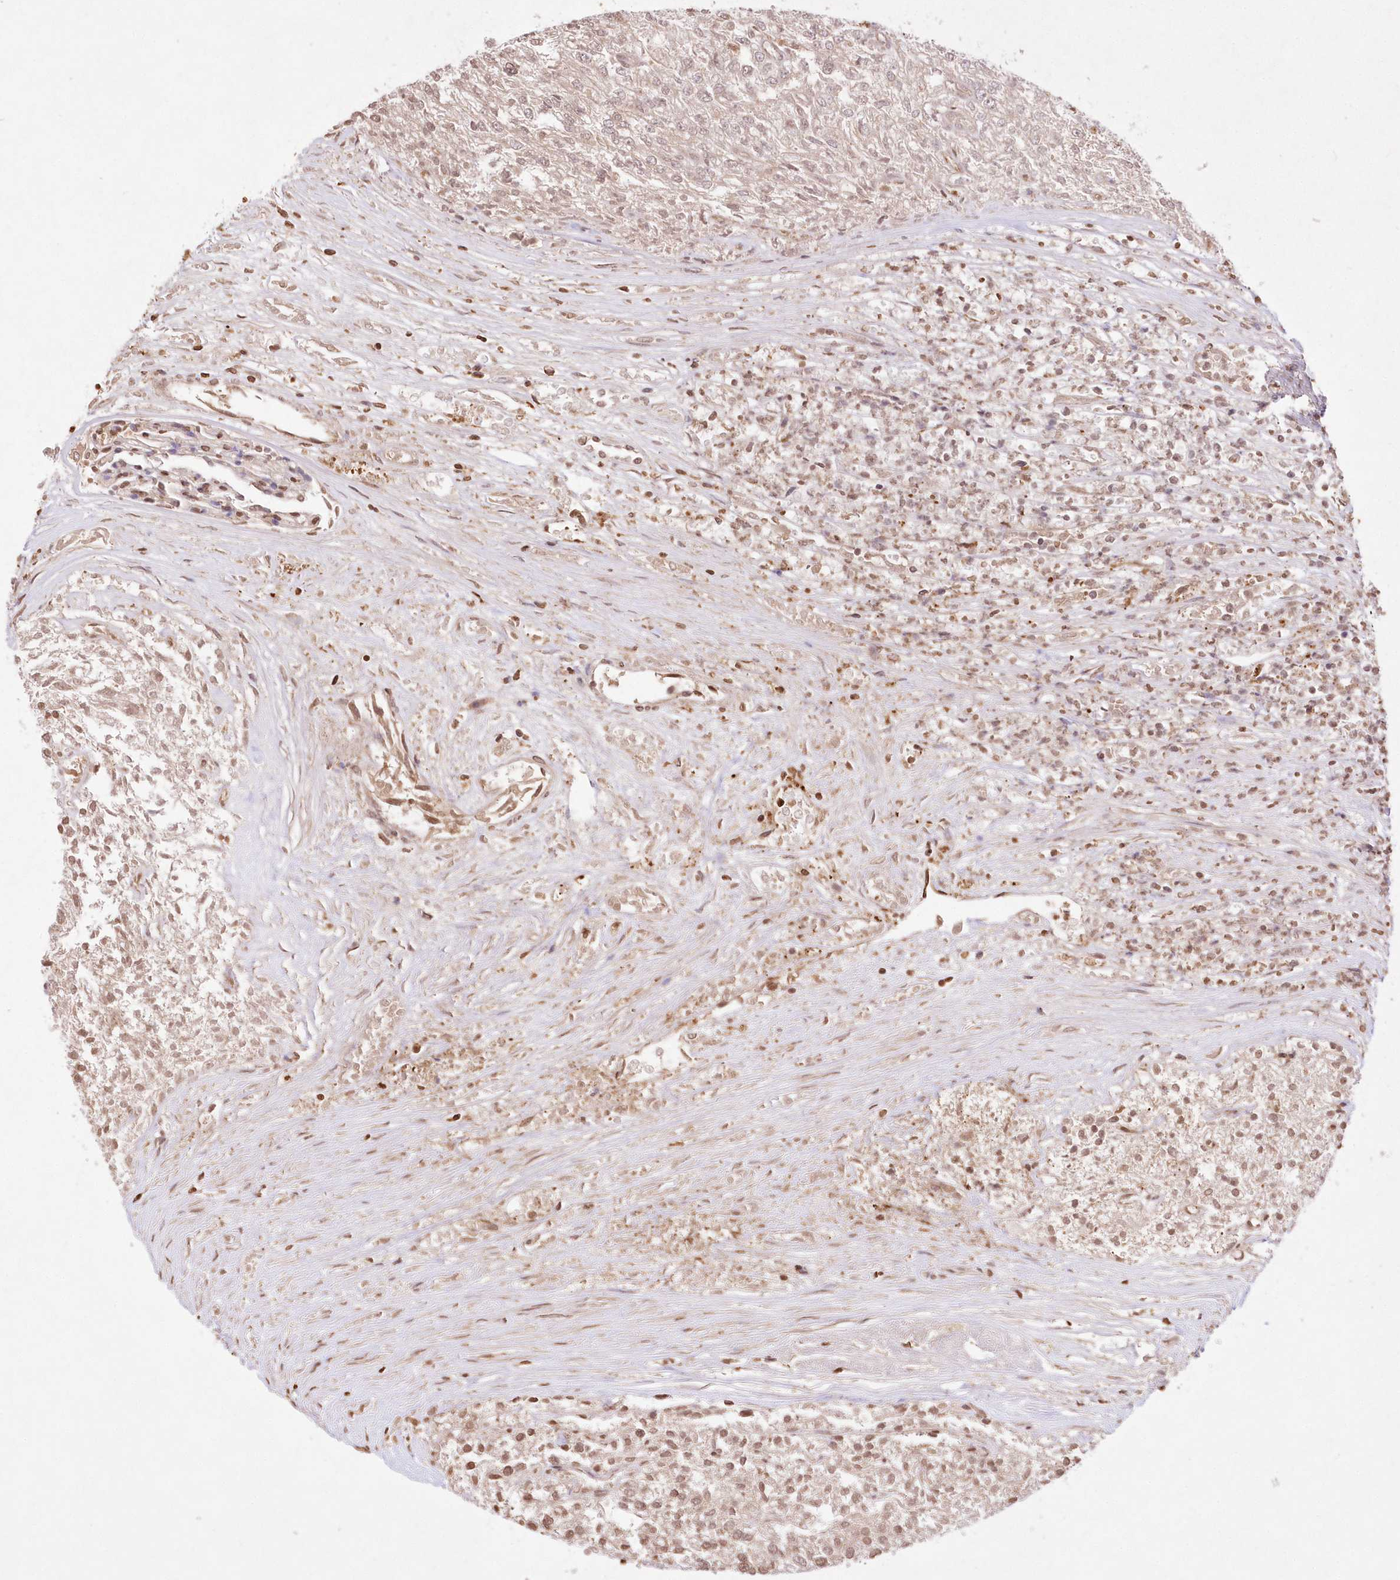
{"staining": {"intensity": "moderate", "quantity": "25%-75%", "location": "nuclear"}, "tissue": "renal cancer", "cell_type": "Tumor cells", "image_type": "cancer", "snomed": [{"axis": "morphology", "description": "Adenocarcinoma, NOS"}, {"axis": "topography", "description": "Kidney"}], "caption": "An image of human adenocarcinoma (renal) stained for a protein displays moderate nuclear brown staining in tumor cells. The protein of interest is stained brown, and the nuclei are stained in blue (DAB IHC with brightfield microscopy, high magnification).", "gene": "FCHO2", "patient": {"sex": "female", "age": 54}}